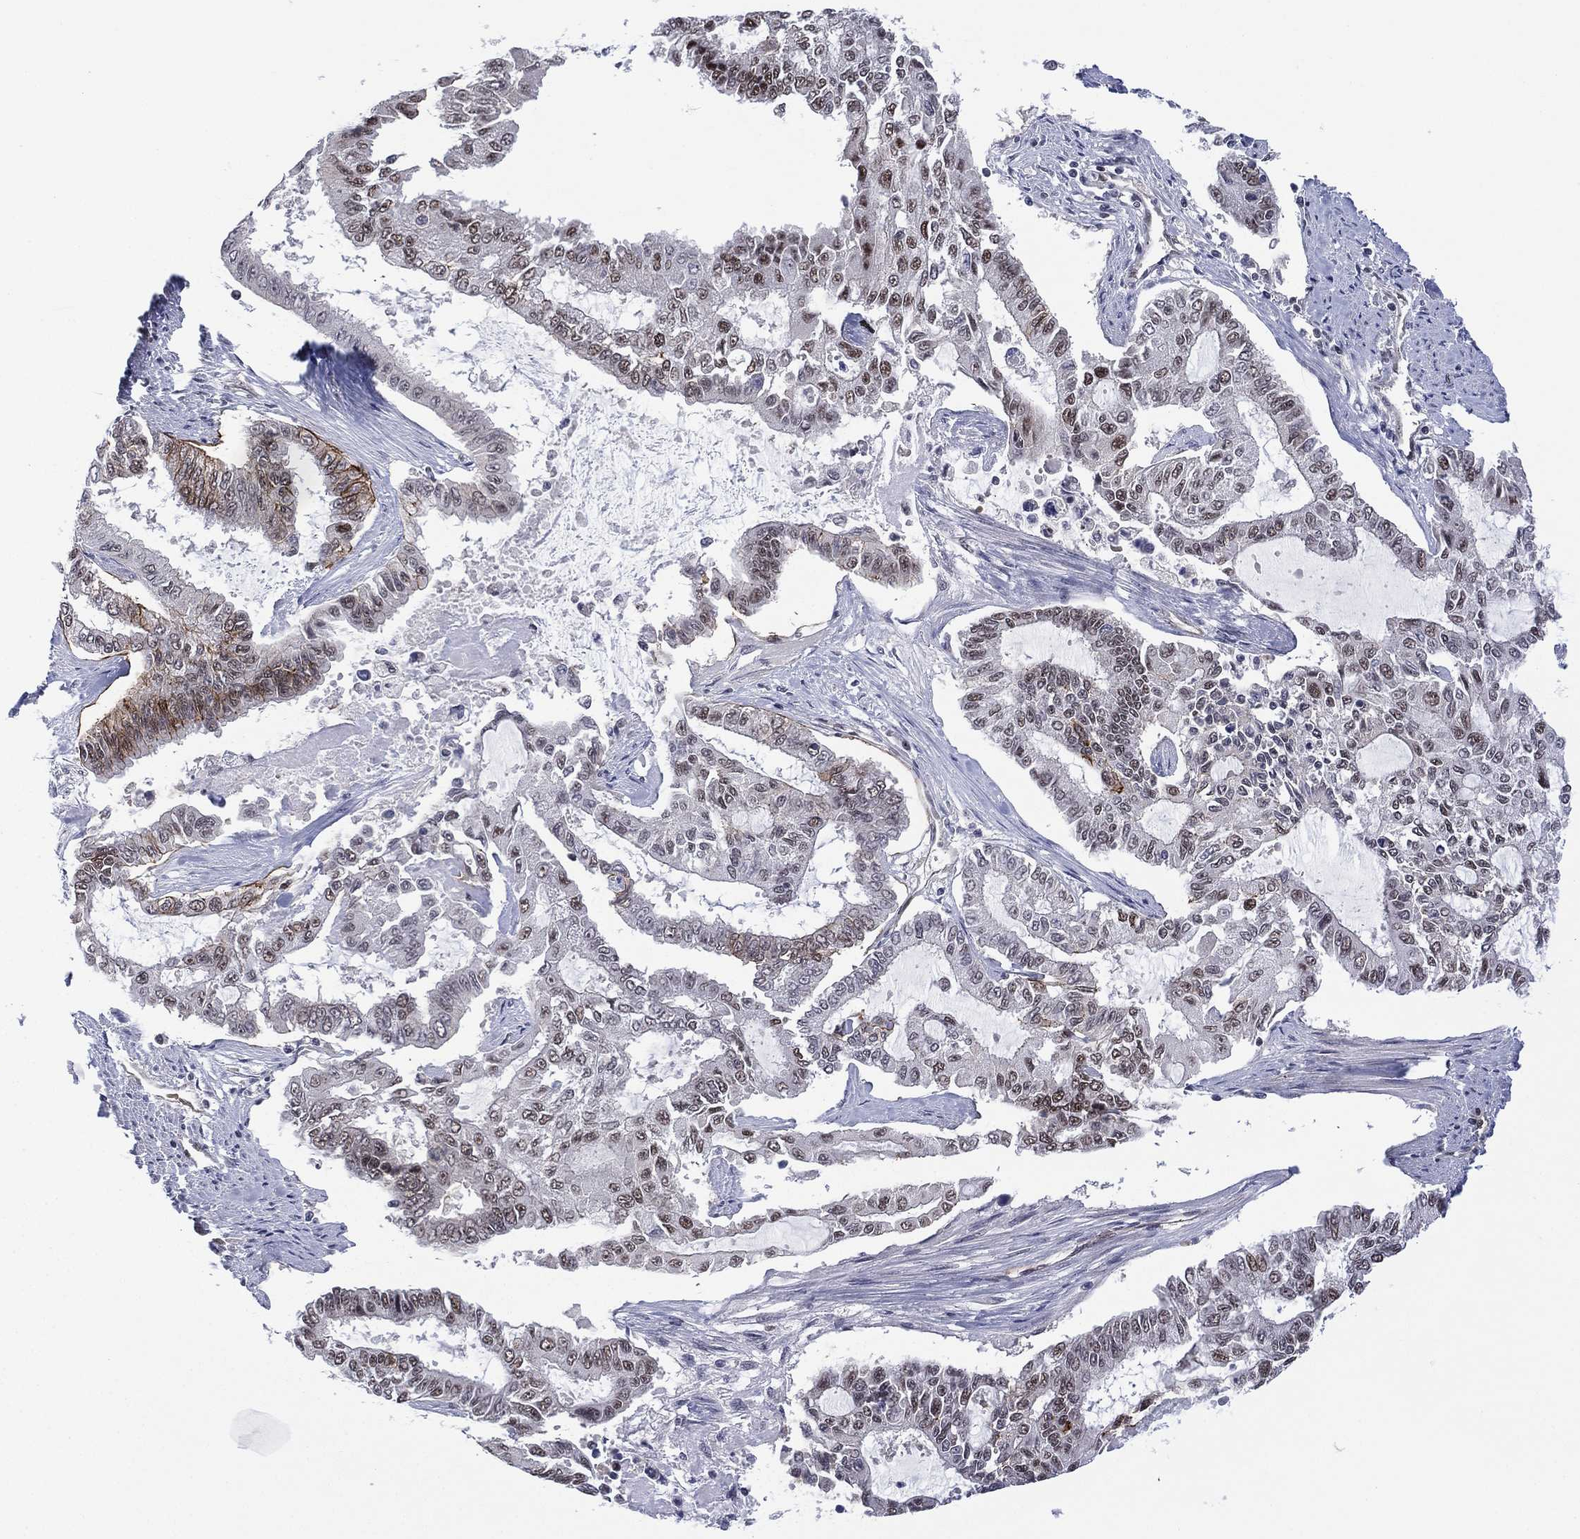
{"staining": {"intensity": "strong", "quantity": "<25%", "location": "nuclear"}, "tissue": "endometrial cancer", "cell_type": "Tumor cells", "image_type": "cancer", "snomed": [{"axis": "morphology", "description": "Adenocarcinoma, NOS"}, {"axis": "topography", "description": "Uterus"}], "caption": "Endometrial cancer tissue shows strong nuclear positivity in about <25% of tumor cells", "gene": "GSE1", "patient": {"sex": "female", "age": 59}}